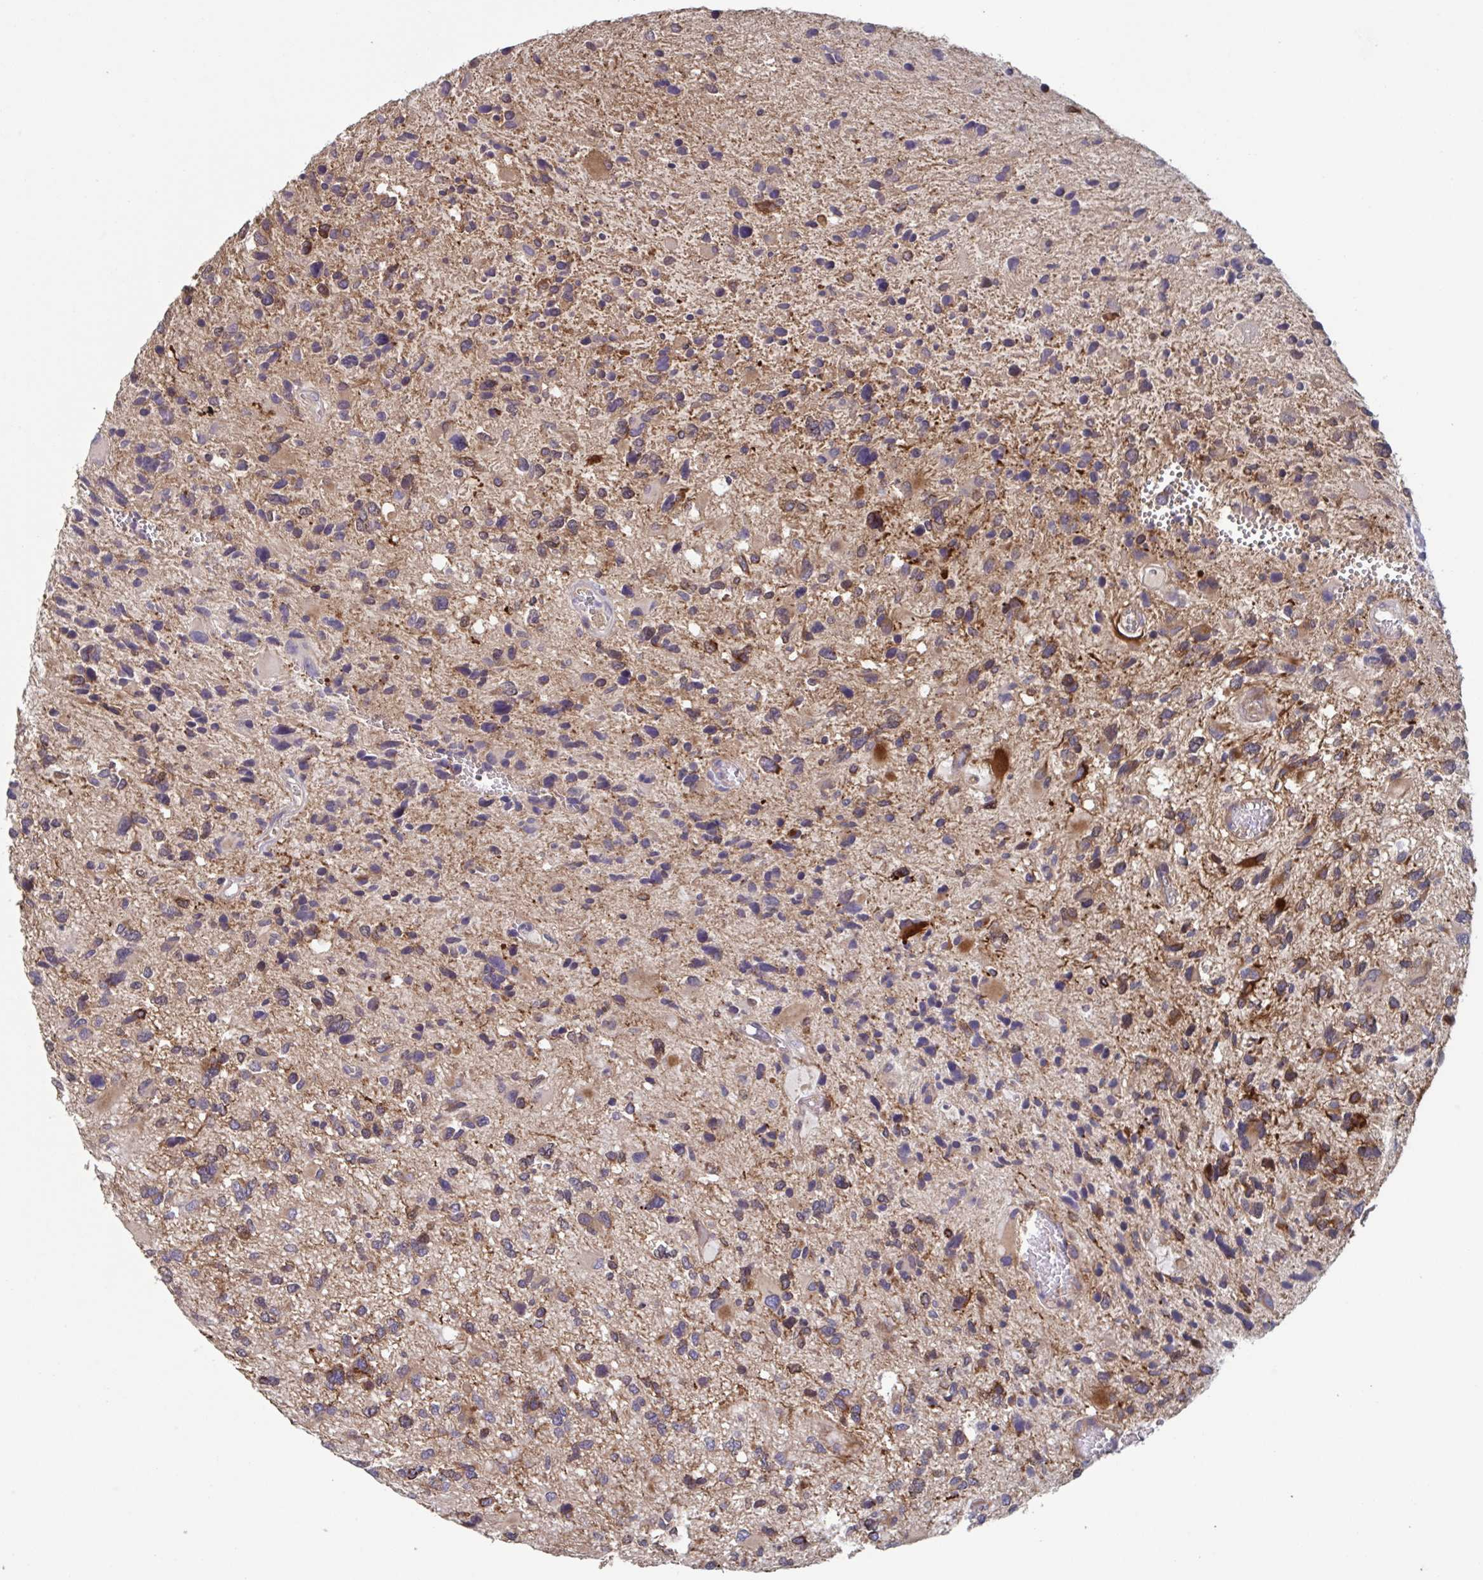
{"staining": {"intensity": "strong", "quantity": "25%-75%", "location": "cytoplasmic/membranous"}, "tissue": "glioma", "cell_type": "Tumor cells", "image_type": "cancer", "snomed": [{"axis": "morphology", "description": "Glioma, malignant, High grade"}, {"axis": "topography", "description": "Brain"}], "caption": "Immunohistochemistry (IHC) (DAB) staining of human glioma demonstrates strong cytoplasmic/membranous protein expression in about 25%-75% of tumor cells. (Brightfield microscopy of DAB IHC at high magnification).", "gene": "TNFSF10", "patient": {"sex": "female", "age": 11}}